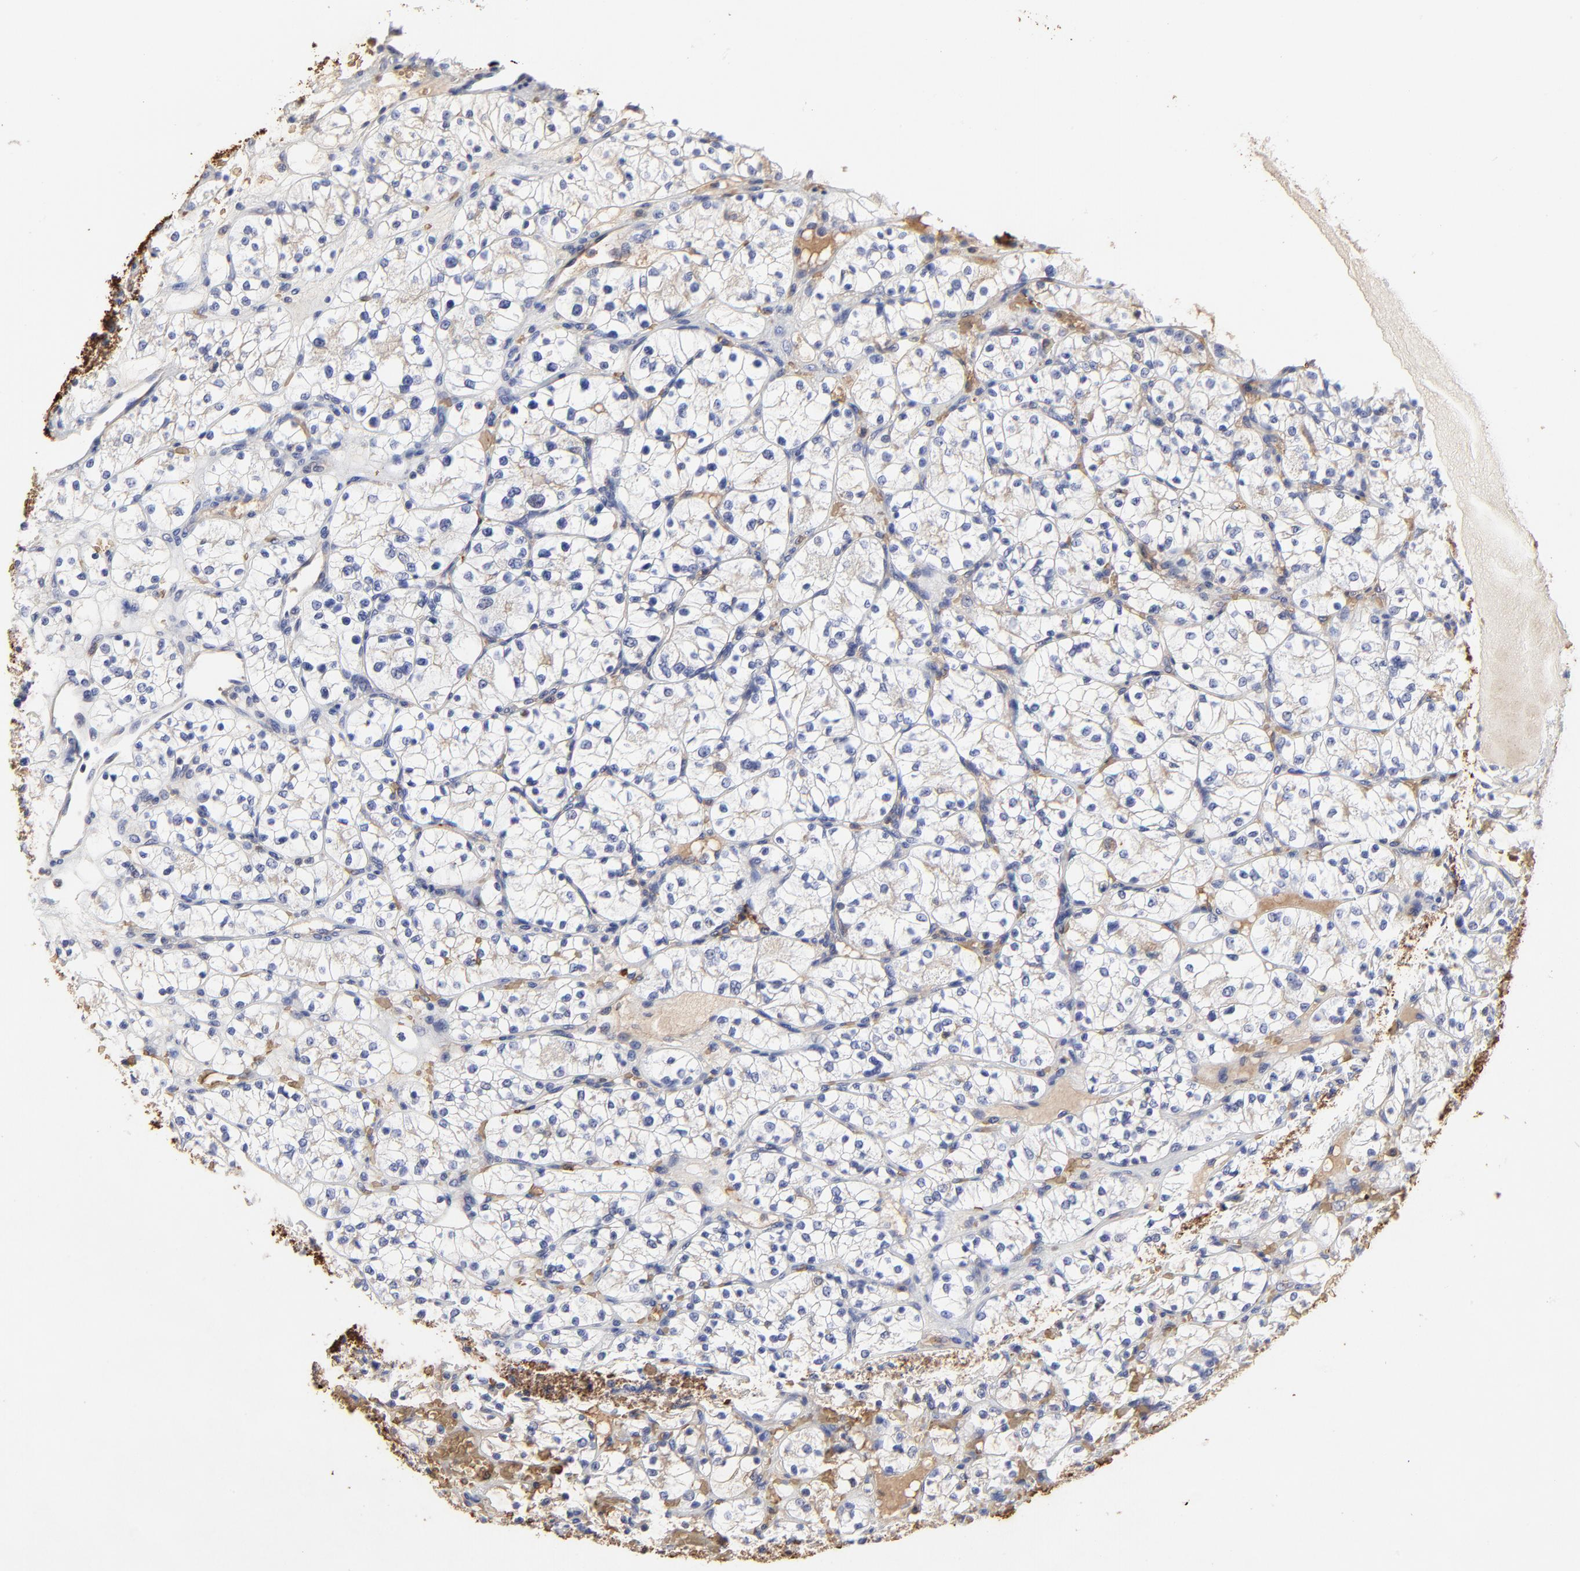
{"staining": {"intensity": "negative", "quantity": "none", "location": "none"}, "tissue": "renal cancer", "cell_type": "Tumor cells", "image_type": "cancer", "snomed": [{"axis": "morphology", "description": "Adenocarcinoma, NOS"}, {"axis": "topography", "description": "Kidney"}], "caption": "Tumor cells show no significant expression in adenocarcinoma (renal). The staining was performed using DAB to visualize the protein expression in brown, while the nuclei were stained in blue with hematoxylin (Magnification: 20x).", "gene": "PAG1", "patient": {"sex": "female", "age": 60}}